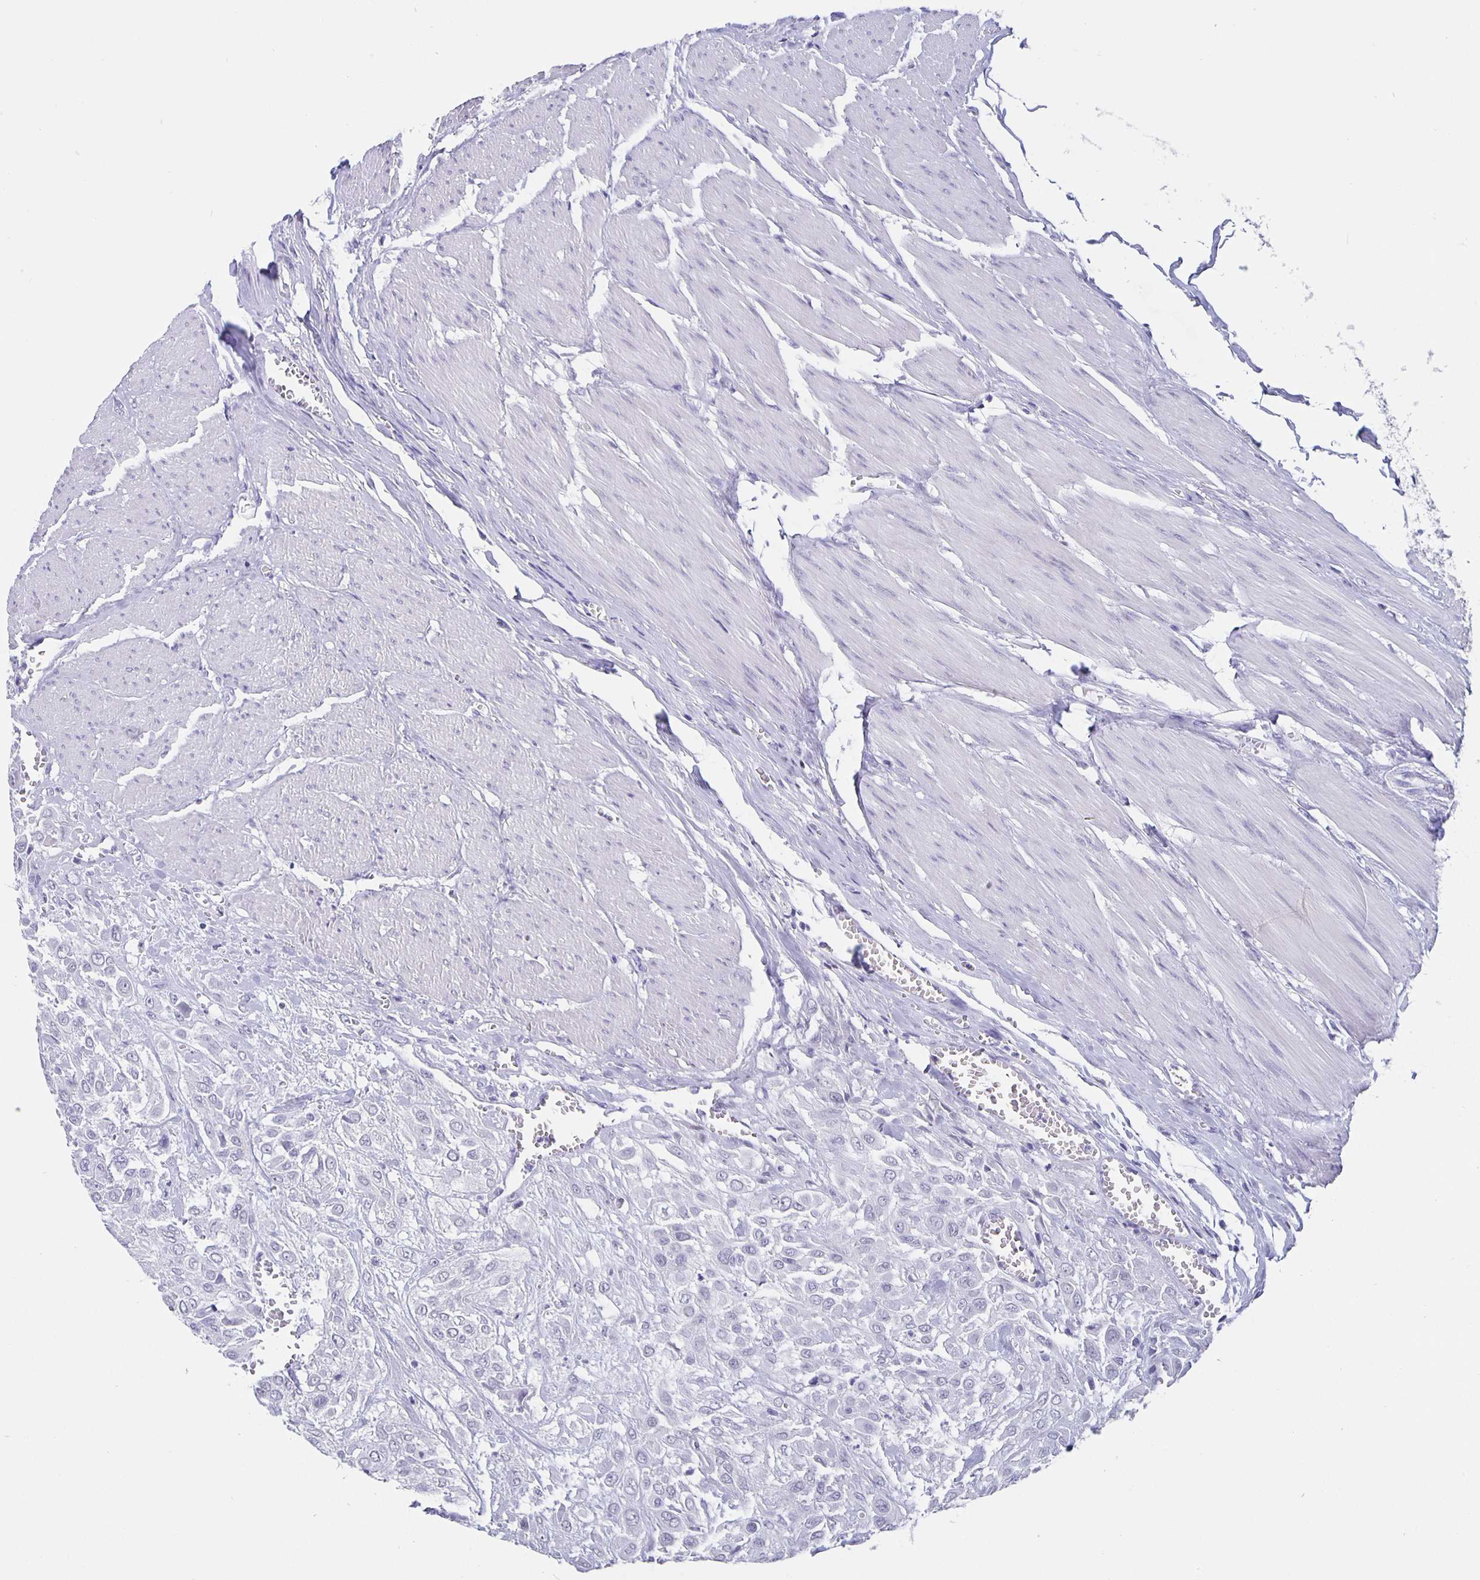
{"staining": {"intensity": "negative", "quantity": "none", "location": "none"}, "tissue": "urothelial cancer", "cell_type": "Tumor cells", "image_type": "cancer", "snomed": [{"axis": "morphology", "description": "Urothelial carcinoma, High grade"}, {"axis": "topography", "description": "Urinary bladder"}], "caption": "Immunohistochemical staining of urothelial carcinoma (high-grade) displays no significant expression in tumor cells.", "gene": "SATB2", "patient": {"sex": "male", "age": 57}}